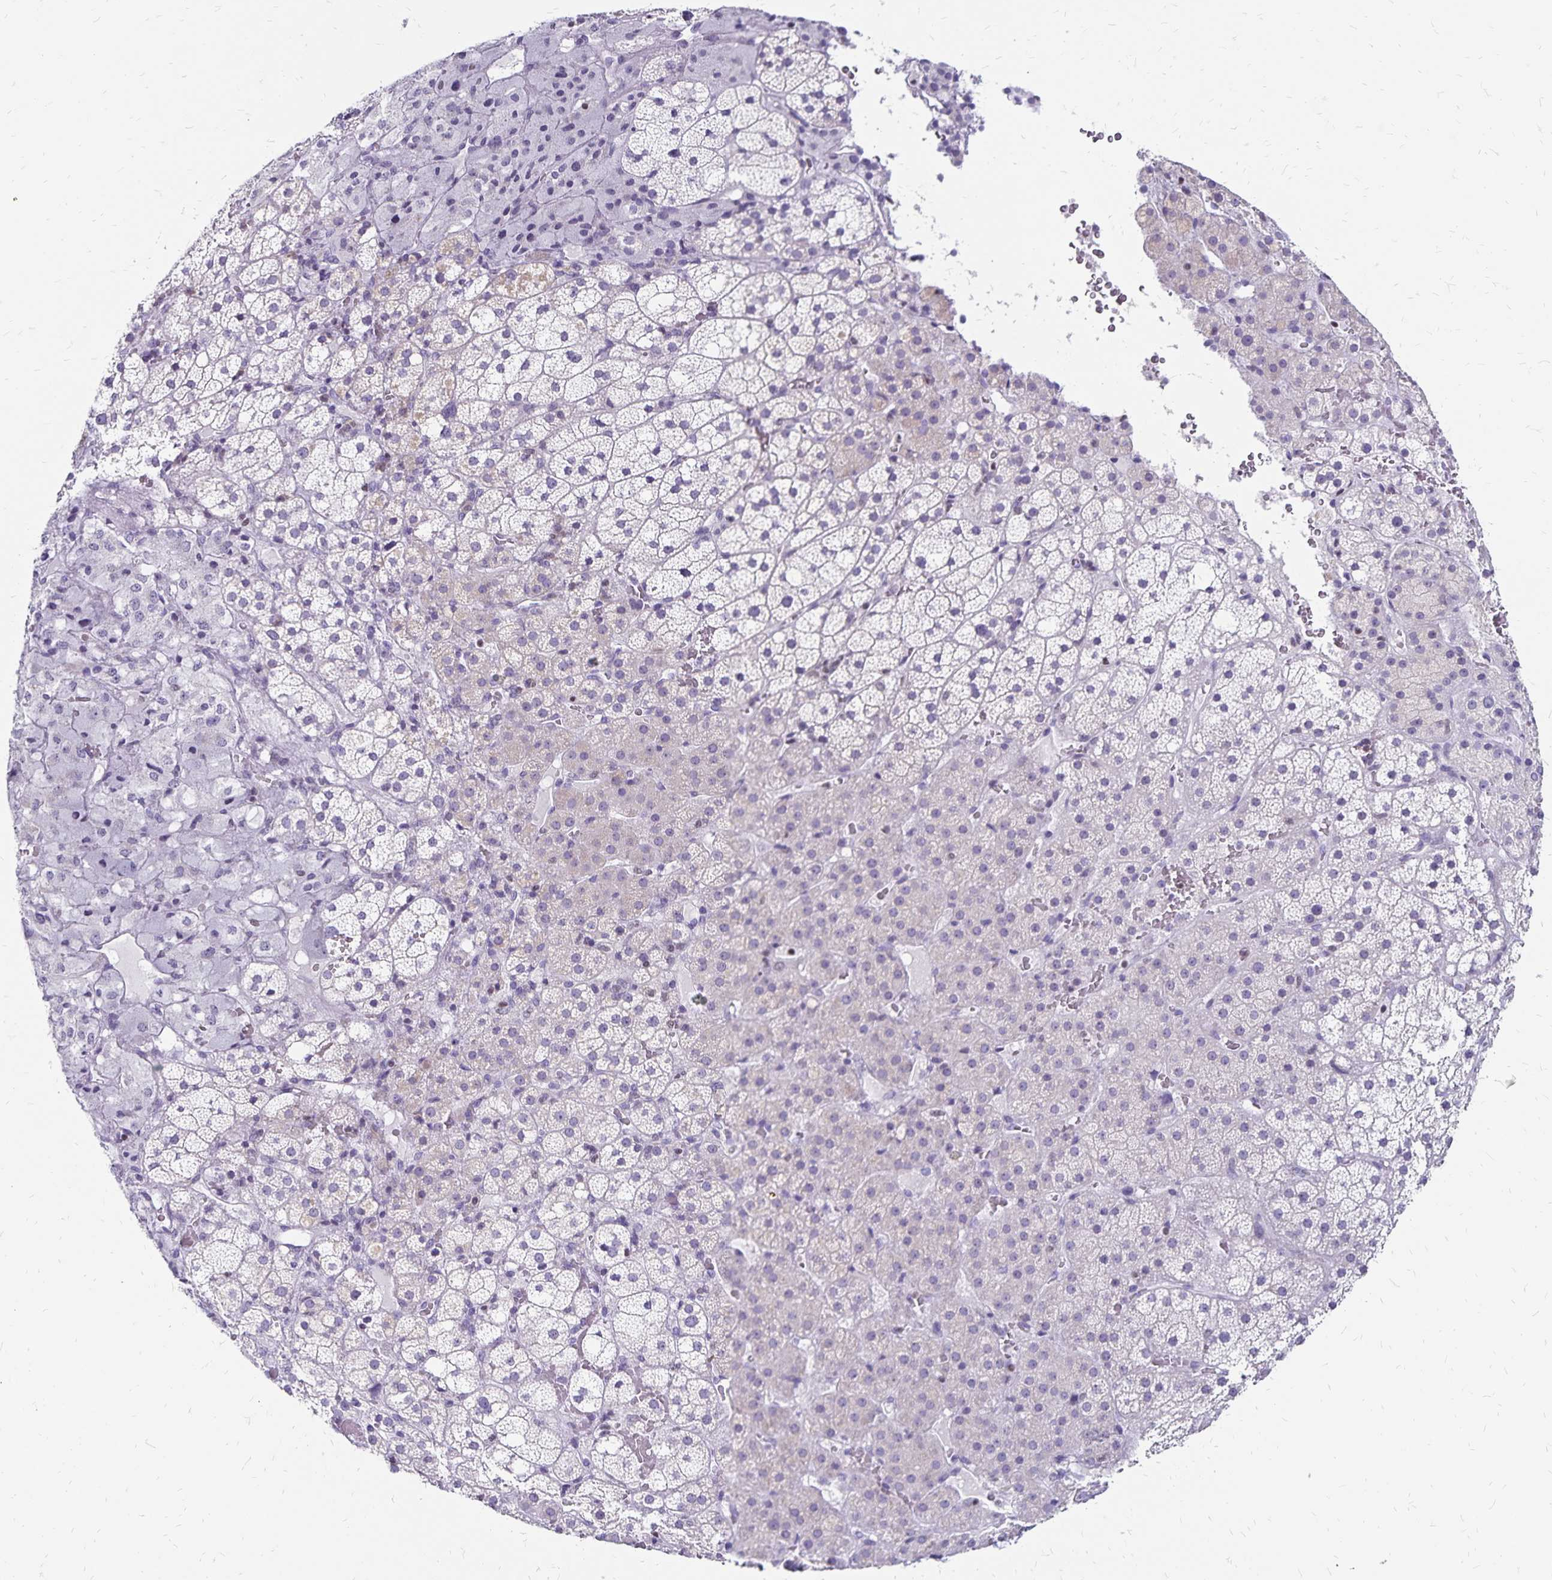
{"staining": {"intensity": "negative", "quantity": "none", "location": "none"}, "tissue": "adrenal gland", "cell_type": "Glandular cells", "image_type": "normal", "snomed": [{"axis": "morphology", "description": "Normal tissue, NOS"}, {"axis": "topography", "description": "Adrenal gland"}], "caption": "This is an immunohistochemistry (IHC) histopathology image of normal adrenal gland. There is no staining in glandular cells.", "gene": "IKZF1", "patient": {"sex": "male", "age": 53}}